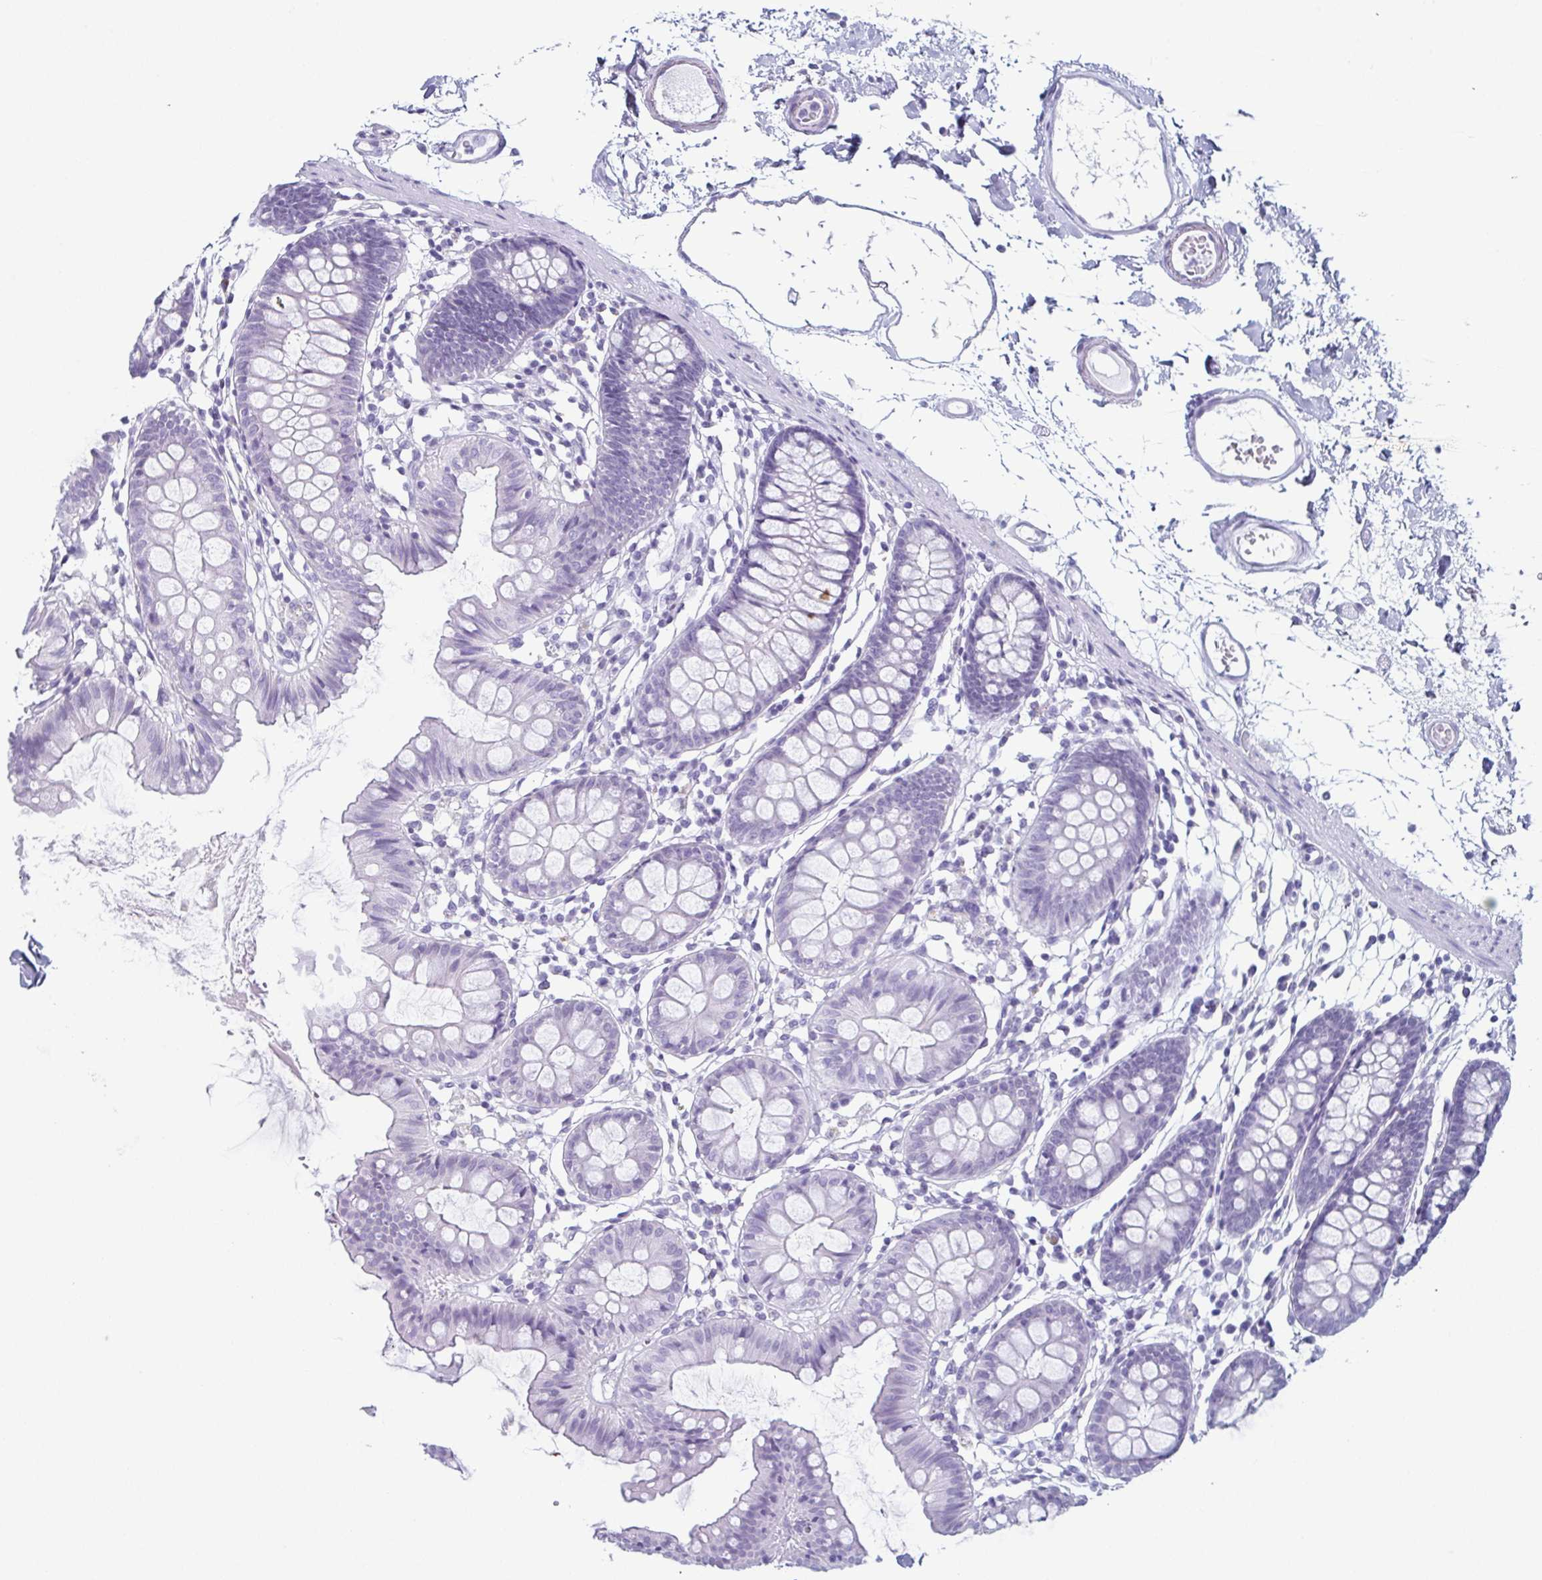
{"staining": {"intensity": "negative", "quantity": "none", "location": "none"}, "tissue": "colon", "cell_type": "Endothelial cells", "image_type": "normal", "snomed": [{"axis": "morphology", "description": "Normal tissue, NOS"}, {"axis": "topography", "description": "Colon"}], "caption": "Immunohistochemistry (IHC) photomicrograph of normal colon: colon stained with DAB demonstrates no significant protein expression in endothelial cells. The staining was performed using DAB (3,3'-diaminobenzidine) to visualize the protein expression in brown, while the nuclei were stained in blue with hematoxylin (Magnification: 20x).", "gene": "ENKUR", "patient": {"sex": "female", "age": 84}}